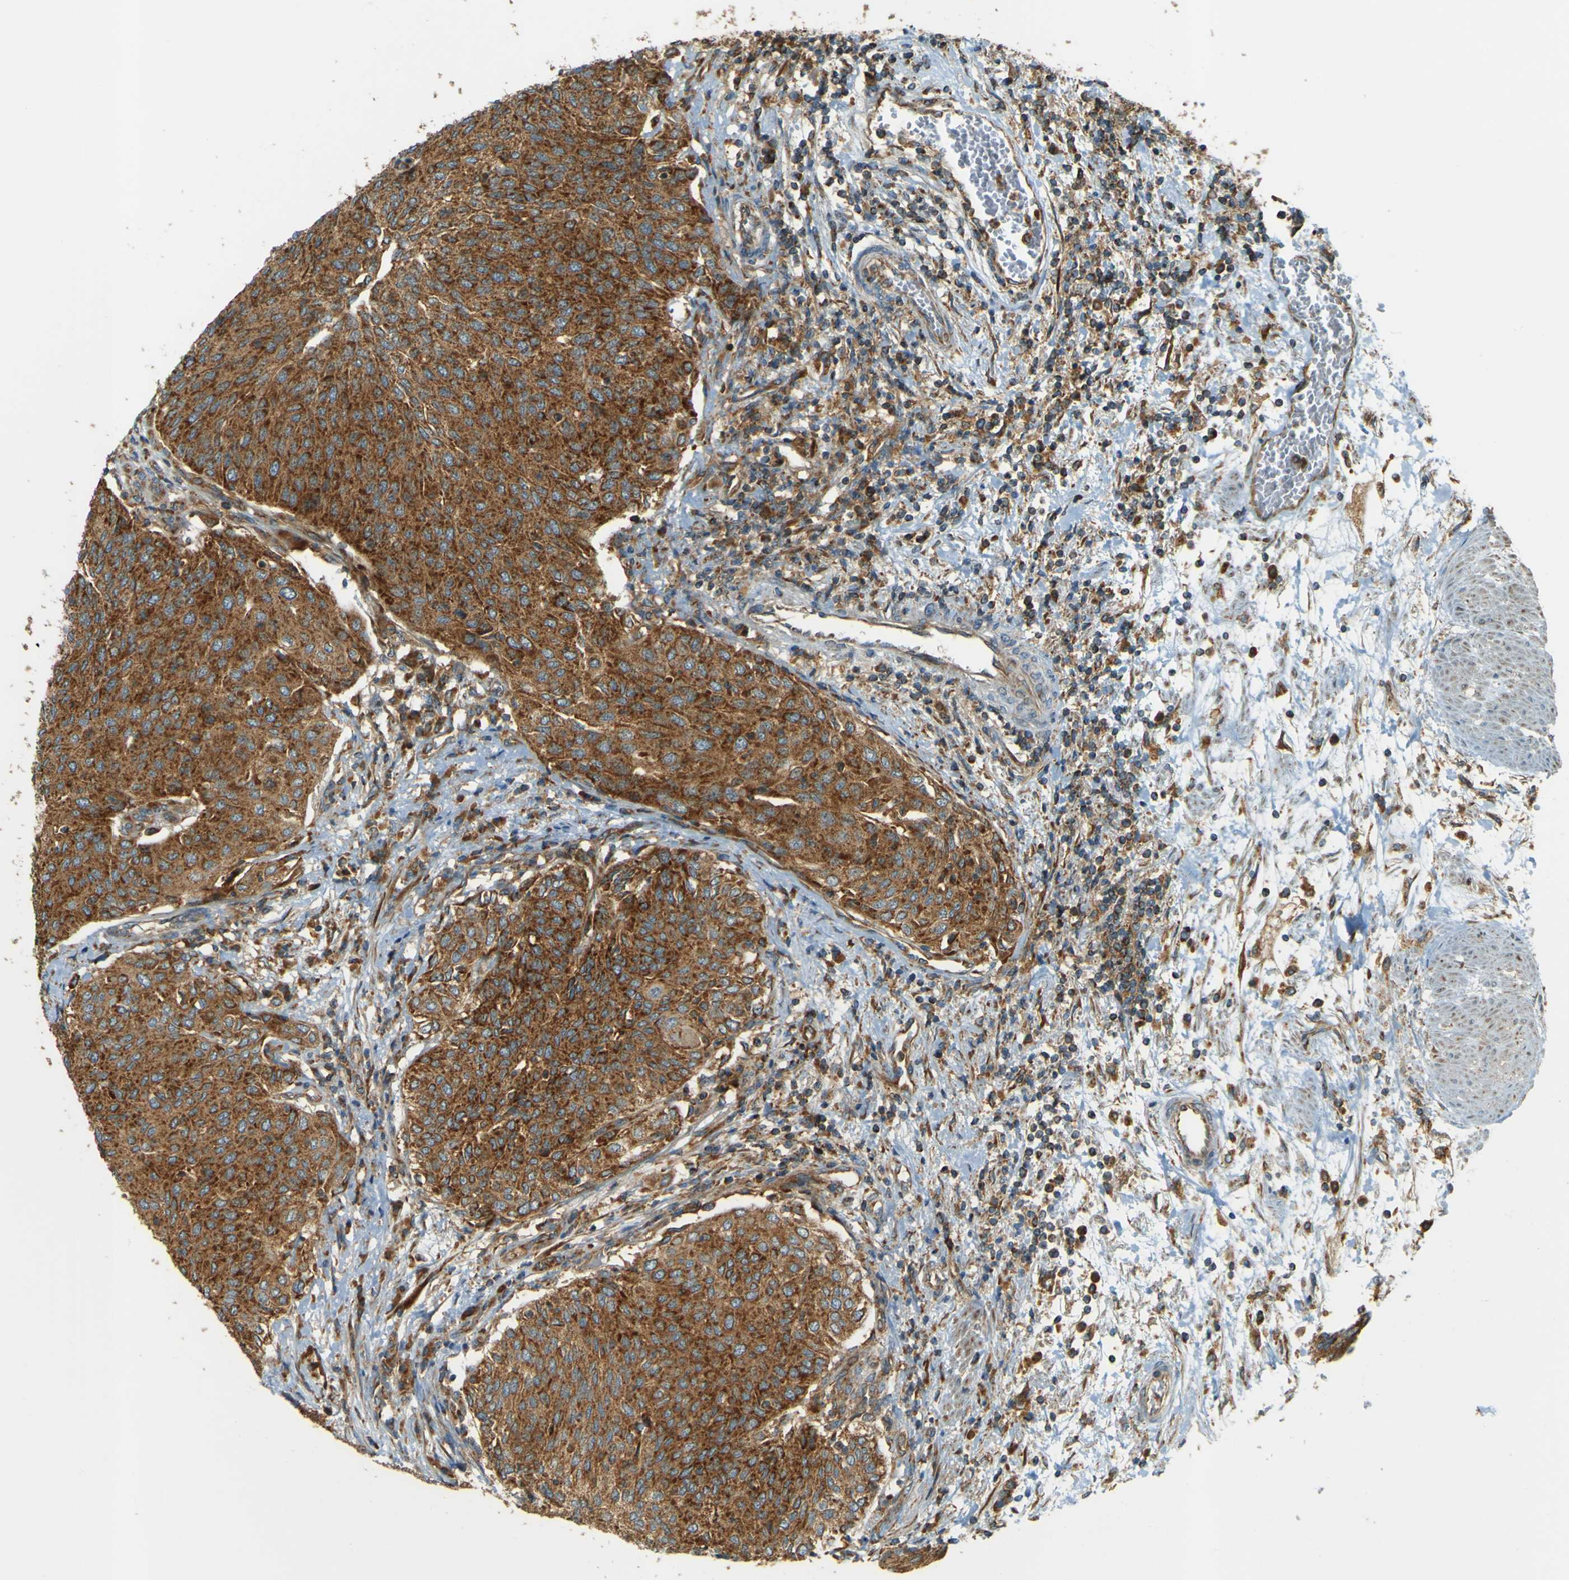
{"staining": {"intensity": "strong", "quantity": ">75%", "location": "cytoplasmic/membranous"}, "tissue": "urothelial cancer", "cell_type": "Tumor cells", "image_type": "cancer", "snomed": [{"axis": "morphology", "description": "Urothelial carcinoma, Low grade"}, {"axis": "topography", "description": "Urinary bladder"}], "caption": "Protein positivity by immunohistochemistry exhibits strong cytoplasmic/membranous expression in approximately >75% of tumor cells in urothelial cancer.", "gene": "DNAJC5", "patient": {"sex": "female", "age": 79}}